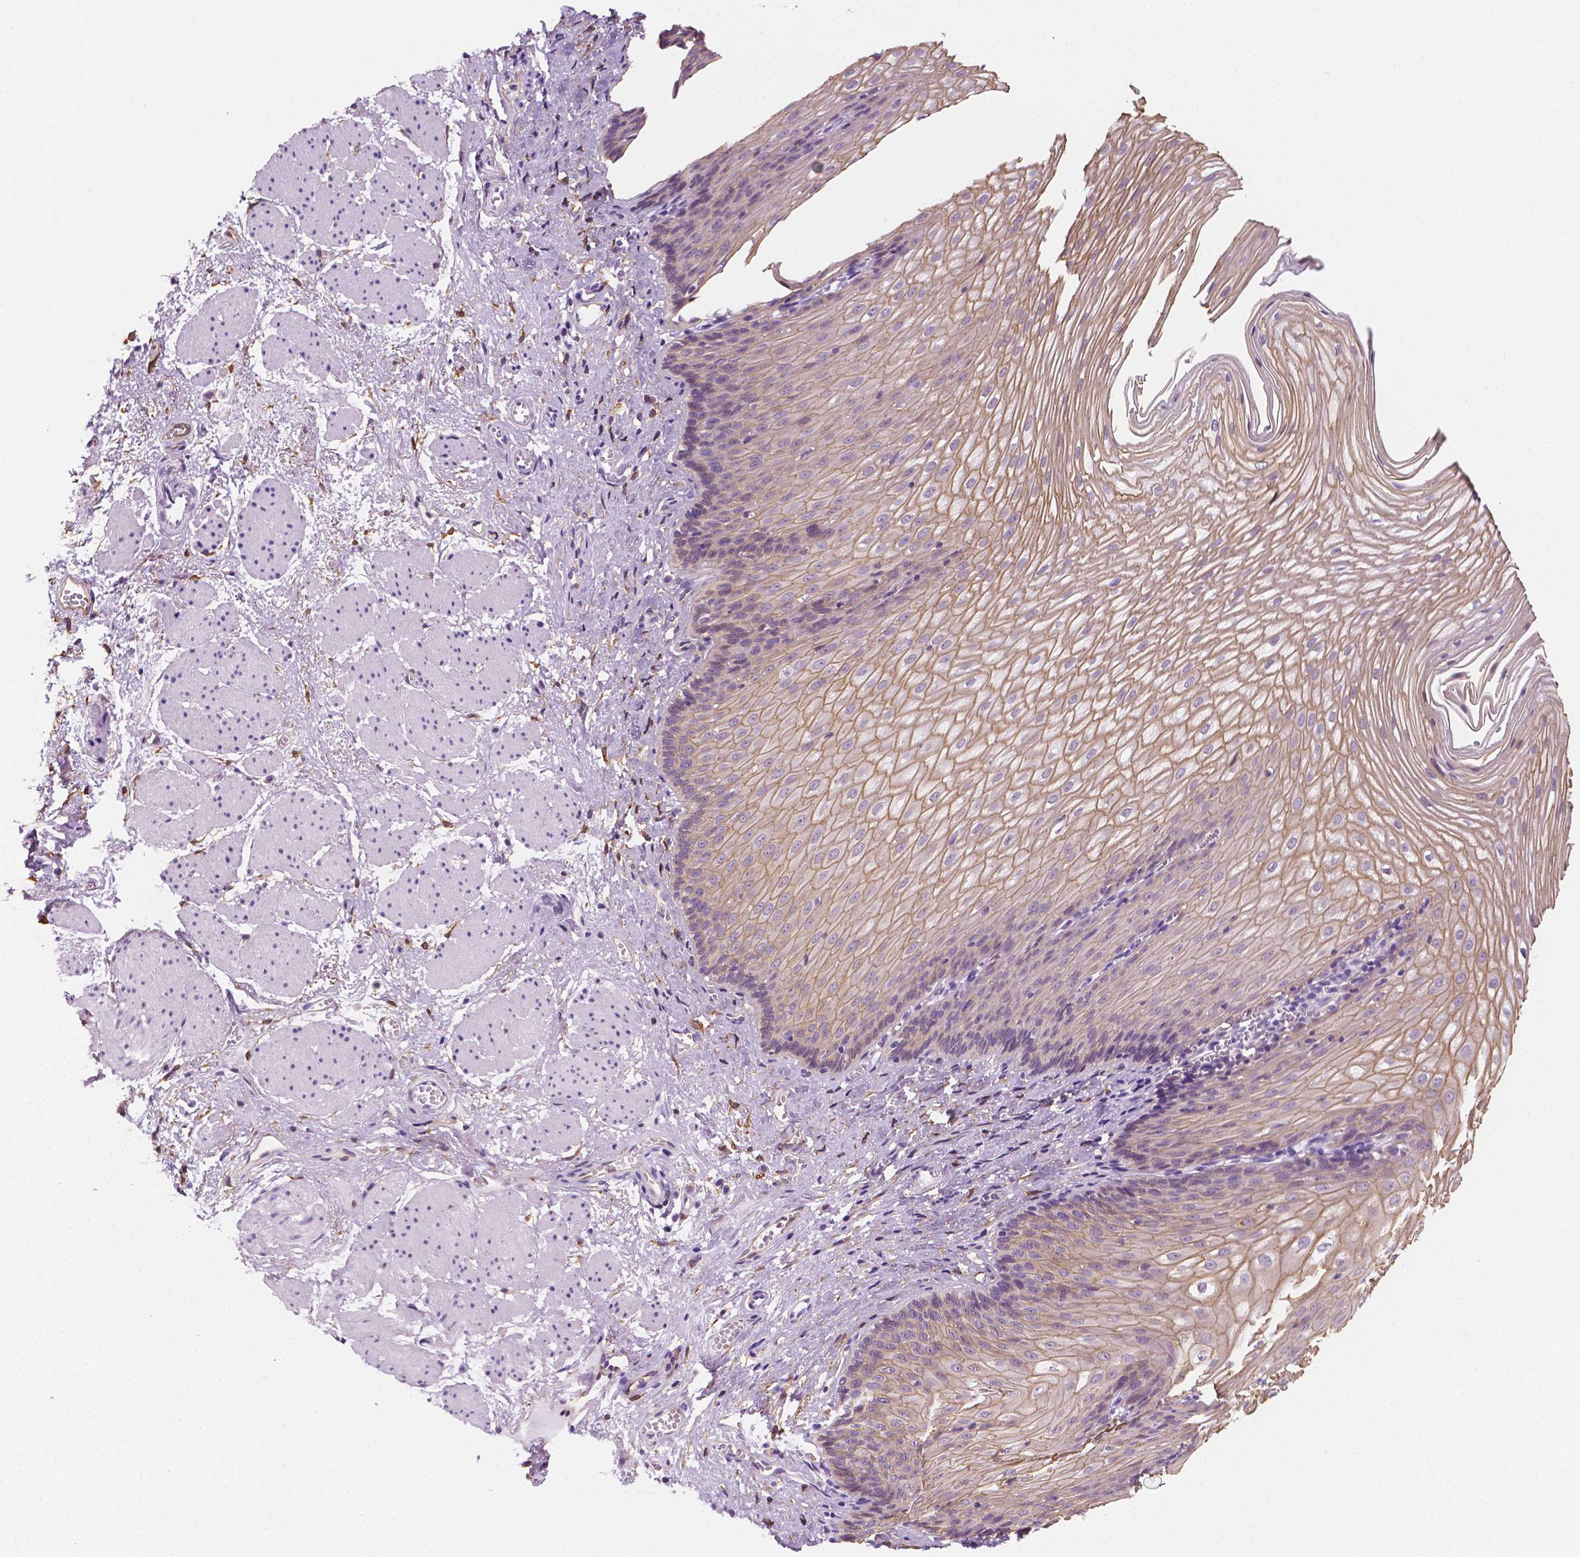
{"staining": {"intensity": "moderate", "quantity": "25%-75%", "location": "cytoplasmic/membranous"}, "tissue": "esophagus", "cell_type": "Squamous epithelial cells", "image_type": "normal", "snomed": [{"axis": "morphology", "description": "Normal tissue, NOS"}, {"axis": "topography", "description": "Esophagus"}], "caption": "Protein staining displays moderate cytoplasmic/membranous positivity in approximately 25%-75% of squamous epithelial cells in unremarkable esophagus.", "gene": "PPL", "patient": {"sex": "male", "age": 62}}